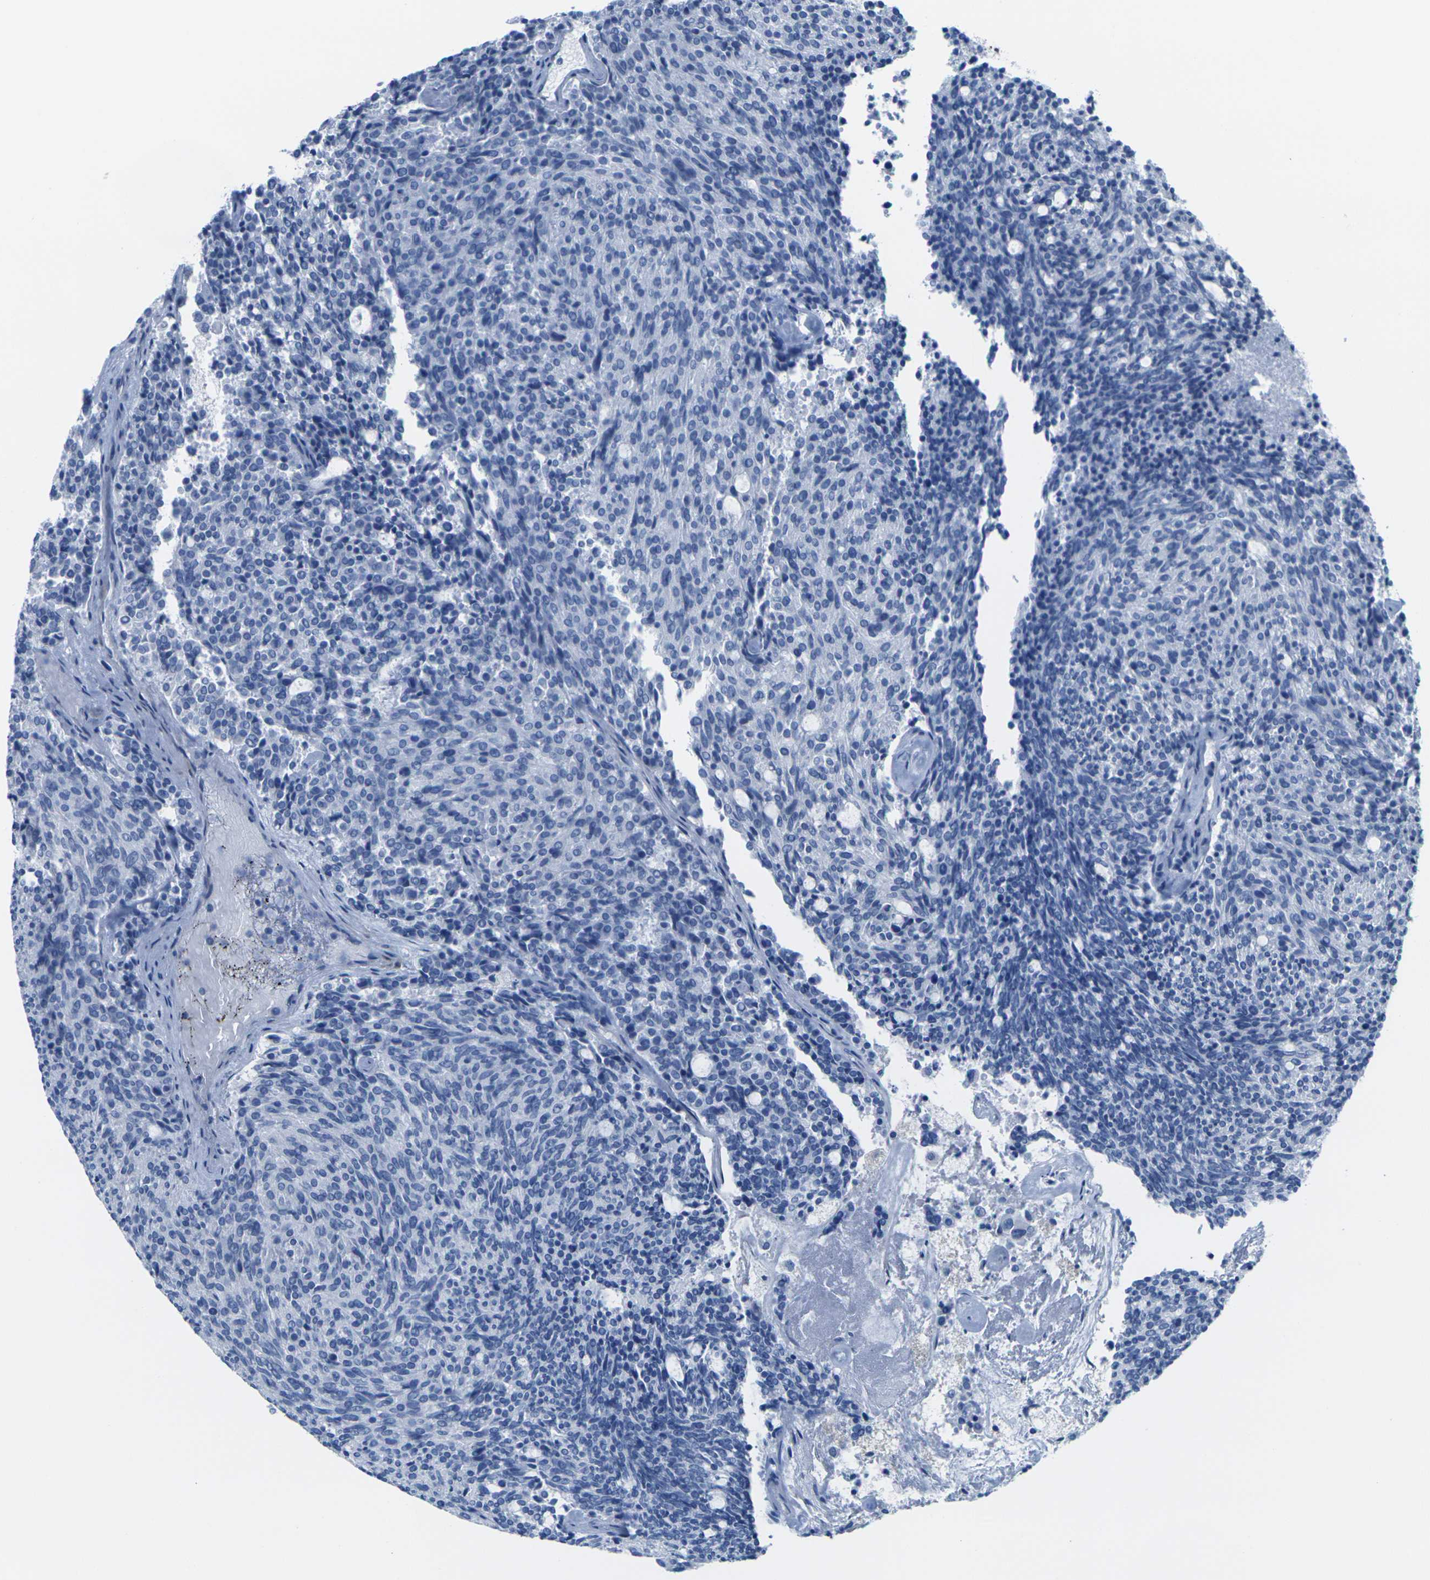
{"staining": {"intensity": "negative", "quantity": "none", "location": "none"}, "tissue": "carcinoid", "cell_type": "Tumor cells", "image_type": "cancer", "snomed": [{"axis": "morphology", "description": "Carcinoid, malignant, NOS"}, {"axis": "topography", "description": "Pancreas"}], "caption": "Tumor cells are negative for brown protein staining in carcinoid (malignant).", "gene": "CNN1", "patient": {"sex": "female", "age": 54}}